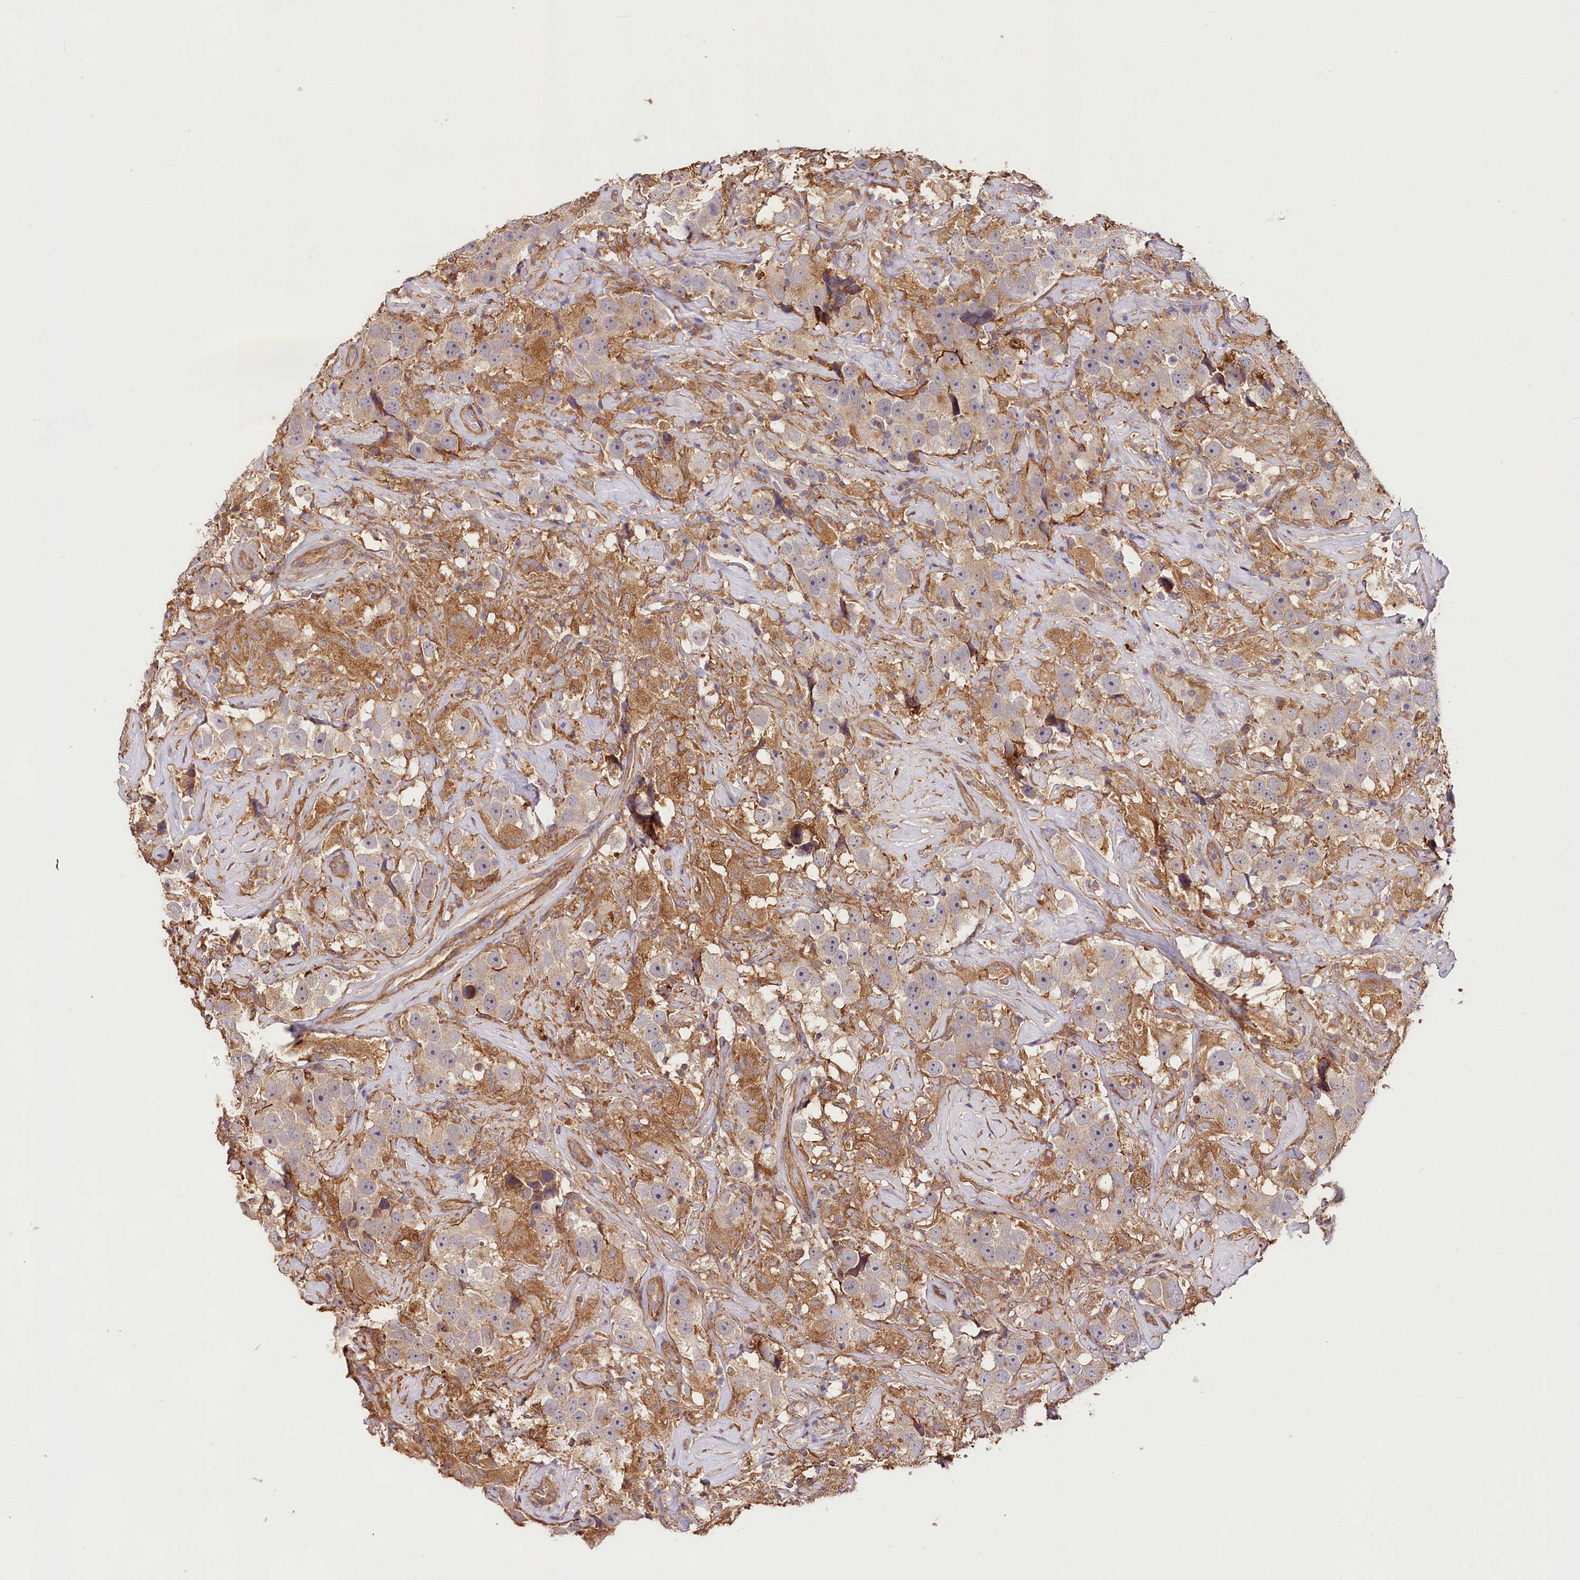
{"staining": {"intensity": "weak", "quantity": "<25%", "location": "cytoplasmic/membranous"}, "tissue": "testis cancer", "cell_type": "Tumor cells", "image_type": "cancer", "snomed": [{"axis": "morphology", "description": "Seminoma, NOS"}, {"axis": "topography", "description": "Testis"}], "caption": "Human seminoma (testis) stained for a protein using immunohistochemistry shows no staining in tumor cells.", "gene": "CSAD", "patient": {"sex": "male", "age": 49}}